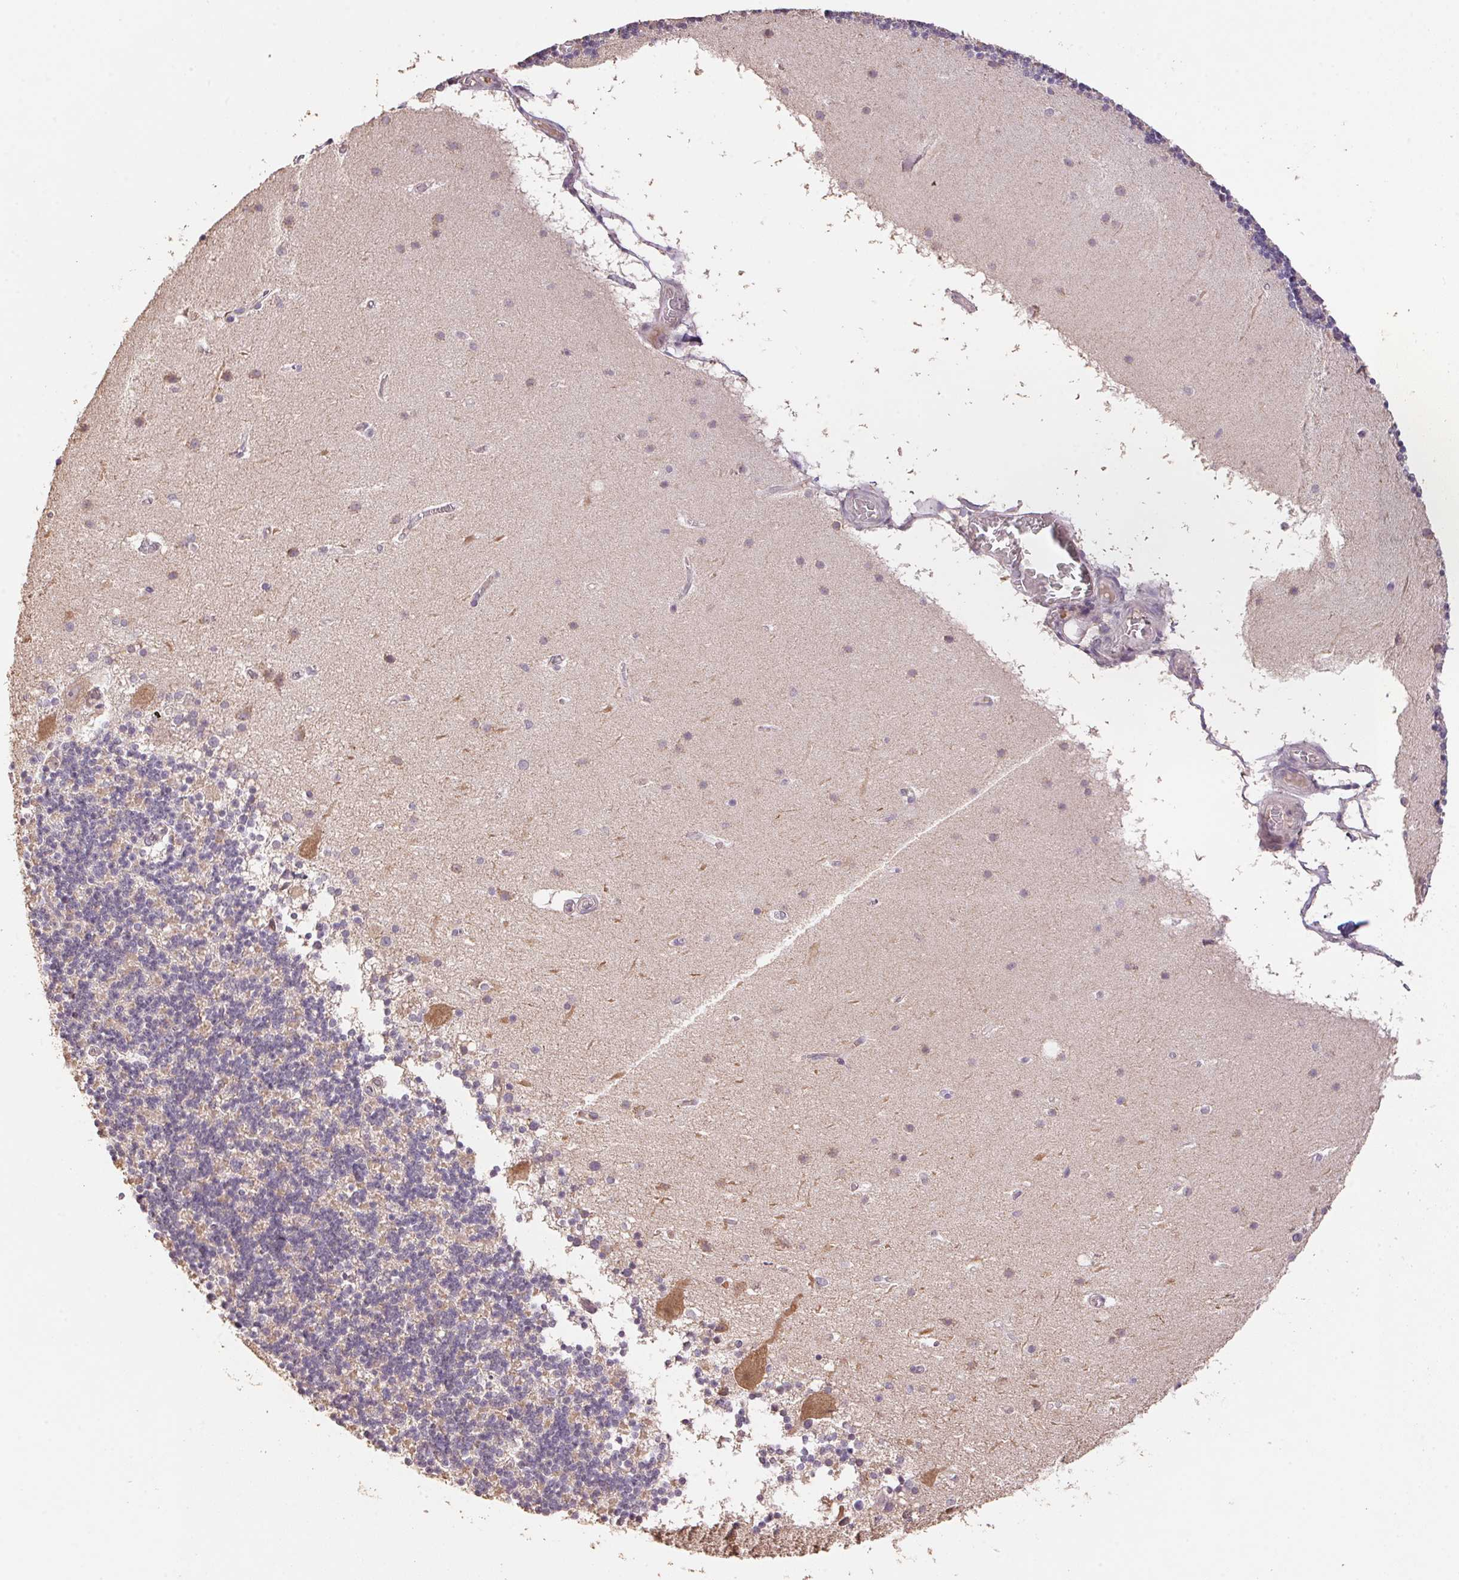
{"staining": {"intensity": "negative", "quantity": "none", "location": "none"}, "tissue": "cerebellum", "cell_type": "Cells in granular layer", "image_type": "normal", "snomed": [{"axis": "morphology", "description": "Normal tissue, NOS"}, {"axis": "topography", "description": "Cerebellum"}], "caption": "A photomicrograph of cerebellum stained for a protein exhibits no brown staining in cells in granular layer.", "gene": "CENPF", "patient": {"sex": "male", "age": 70}}